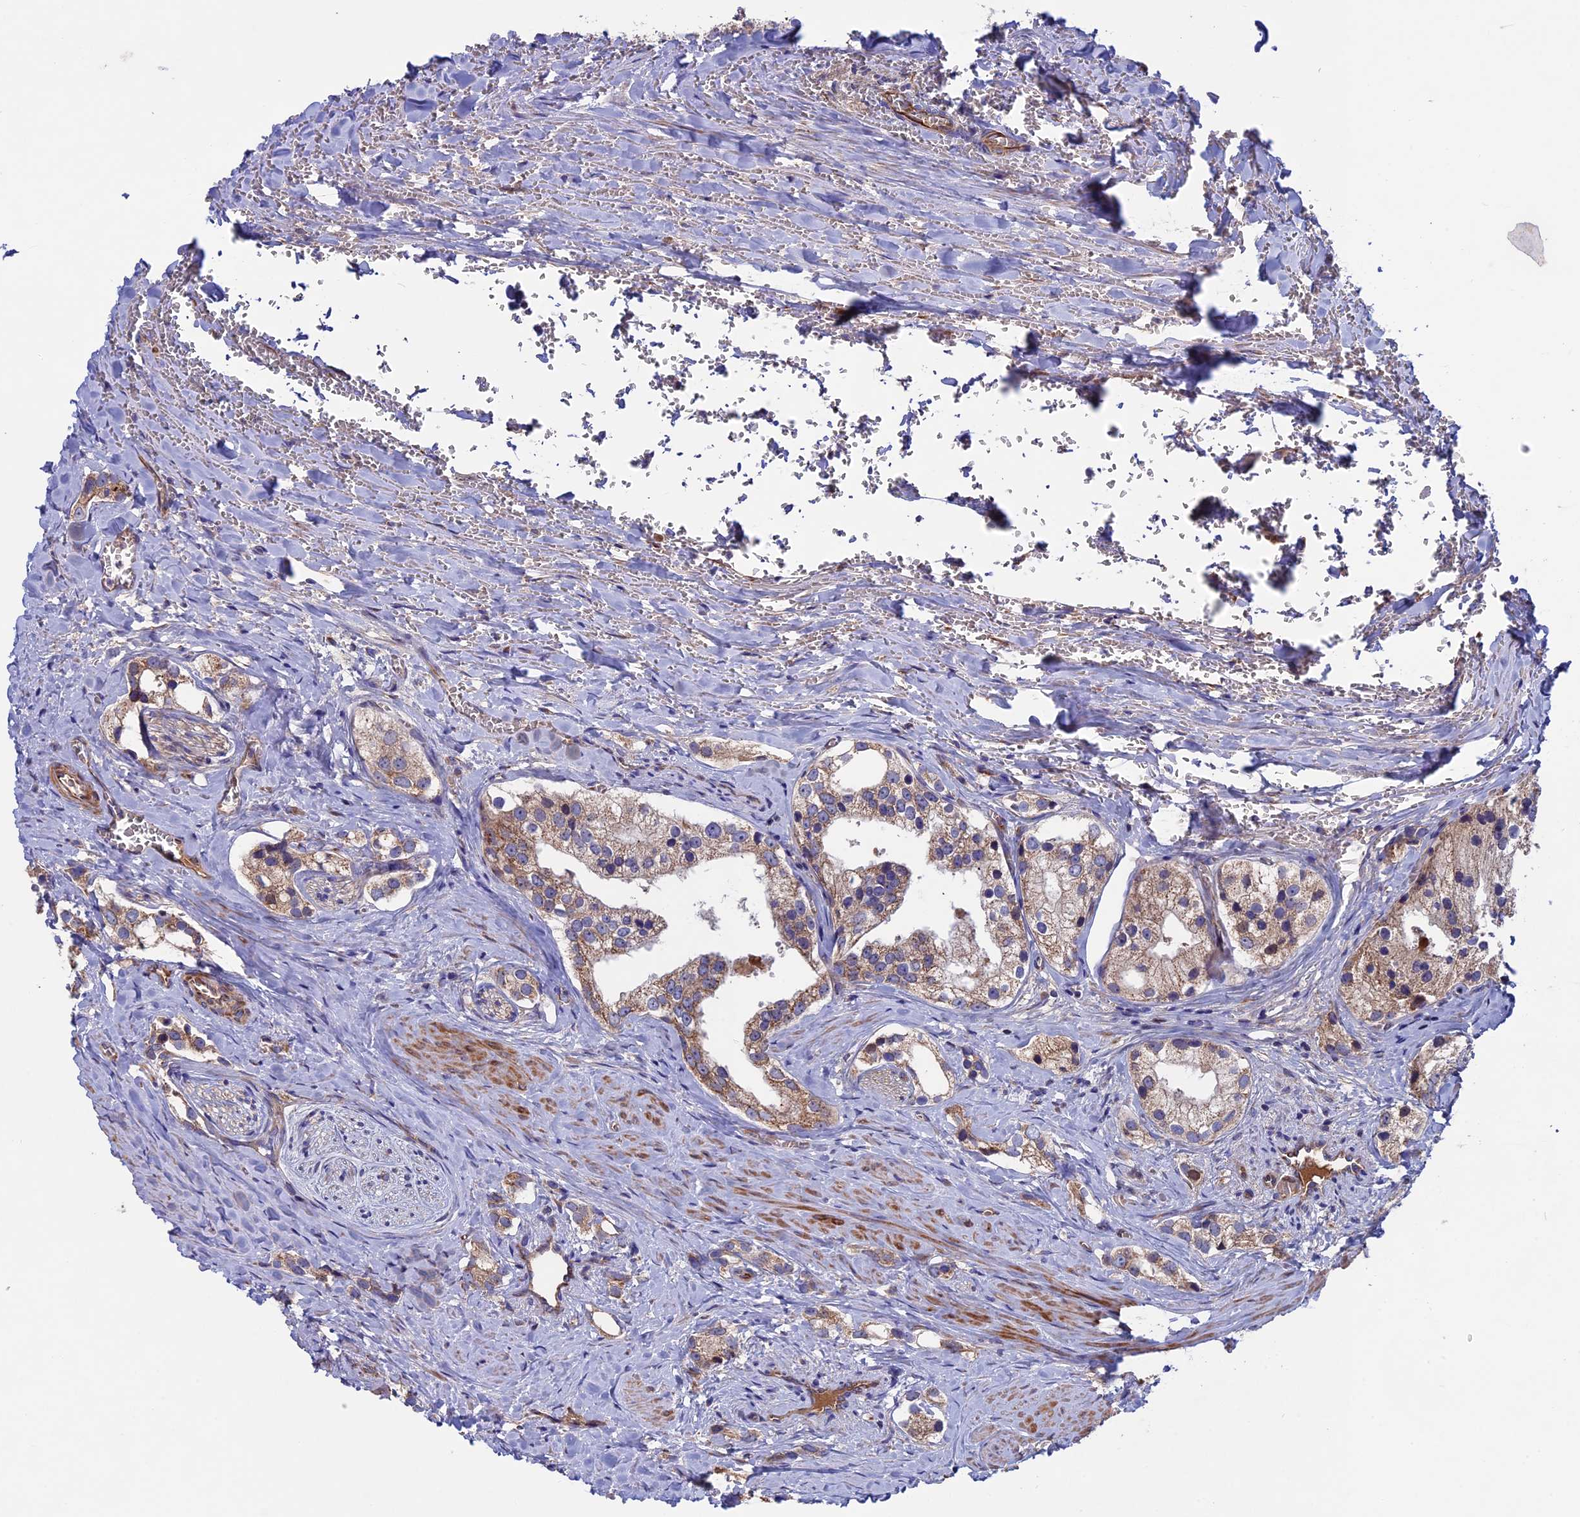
{"staining": {"intensity": "moderate", "quantity": ">75%", "location": "cytoplasmic/membranous"}, "tissue": "prostate cancer", "cell_type": "Tumor cells", "image_type": "cancer", "snomed": [{"axis": "morphology", "description": "Adenocarcinoma, High grade"}, {"axis": "topography", "description": "Prostate"}], "caption": "Prostate cancer (adenocarcinoma (high-grade)) stained with a brown dye demonstrates moderate cytoplasmic/membranous positive staining in approximately >75% of tumor cells.", "gene": "SLC15A5", "patient": {"sex": "male", "age": 66}}